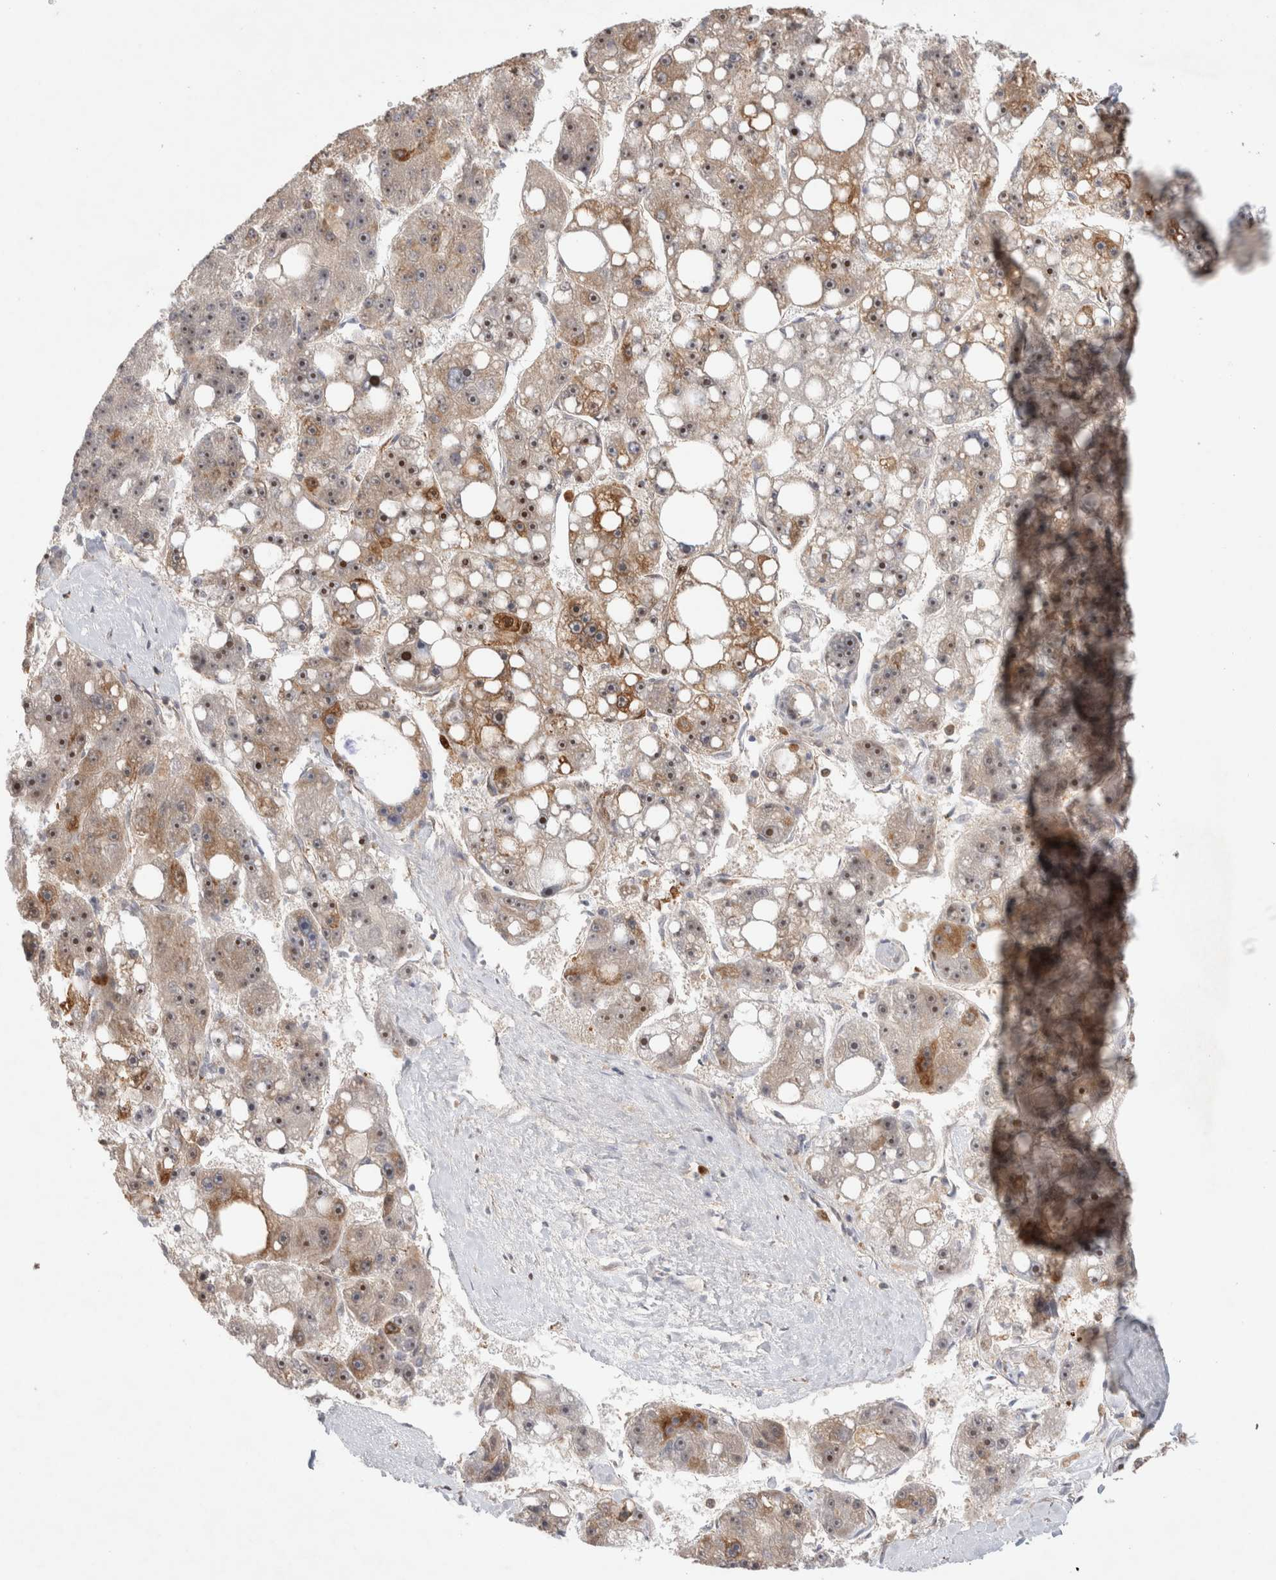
{"staining": {"intensity": "strong", "quantity": "25%-75%", "location": "cytoplasmic/membranous,nuclear"}, "tissue": "liver cancer", "cell_type": "Tumor cells", "image_type": "cancer", "snomed": [{"axis": "morphology", "description": "Carcinoma, Hepatocellular, NOS"}, {"axis": "topography", "description": "Liver"}], "caption": "High-power microscopy captured an immunohistochemistry (IHC) micrograph of liver cancer (hepatocellular carcinoma), revealing strong cytoplasmic/membranous and nuclear staining in approximately 25%-75% of tumor cells.", "gene": "TCF4", "patient": {"sex": "female", "age": 61}}